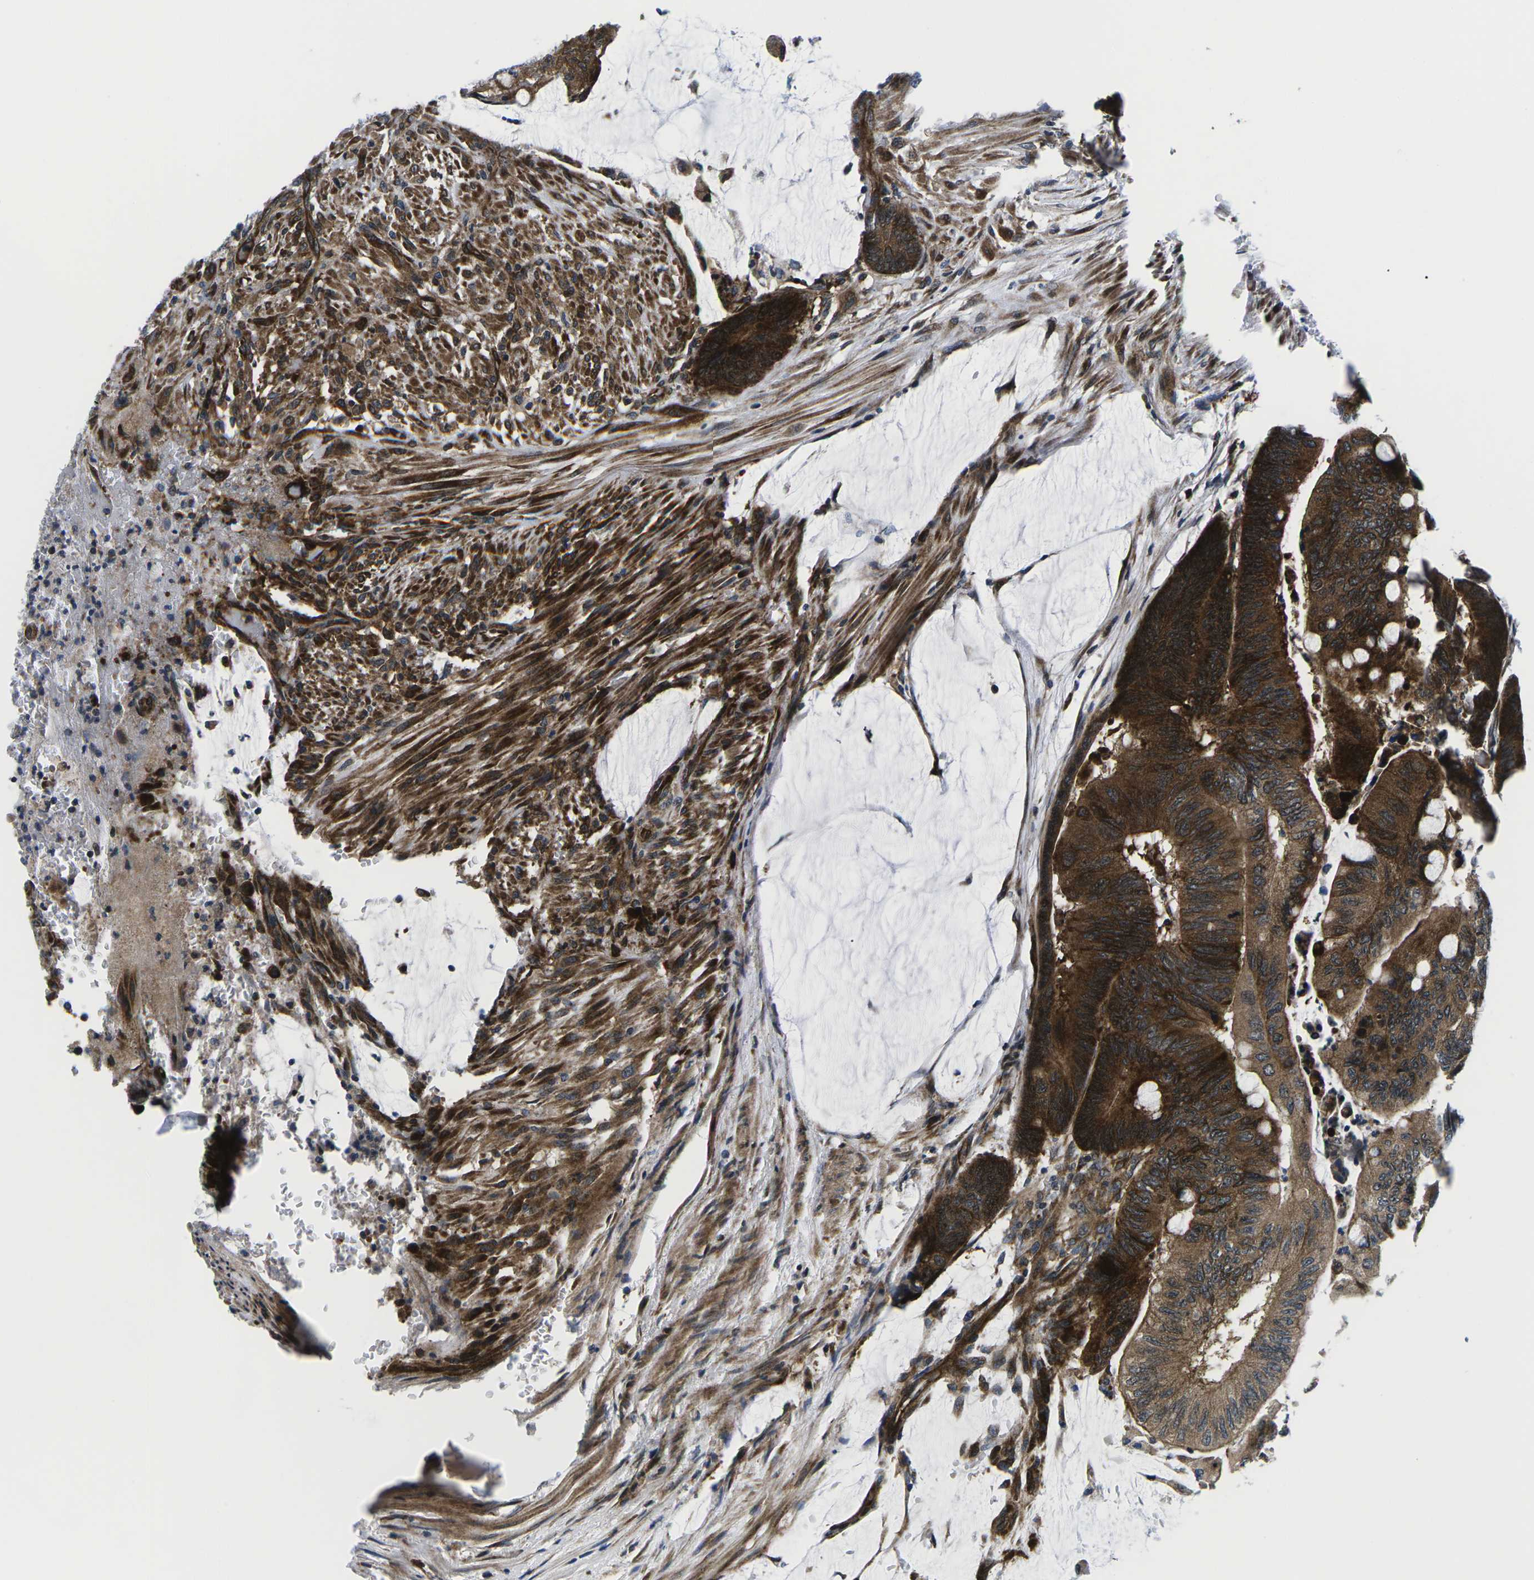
{"staining": {"intensity": "strong", "quantity": ">75%", "location": "cytoplasmic/membranous"}, "tissue": "colorectal cancer", "cell_type": "Tumor cells", "image_type": "cancer", "snomed": [{"axis": "morphology", "description": "Normal tissue, NOS"}, {"axis": "morphology", "description": "Adenocarcinoma, NOS"}, {"axis": "topography", "description": "Rectum"}], "caption": "DAB (3,3'-diaminobenzidine) immunohistochemical staining of human colorectal cancer (adenocarcinoma) displays strong cytoplasmic/membranous protein expression in about >75% of tumor cells.", "gene": "EIF4E", "patient": {"sex": "male", "age": 92}}